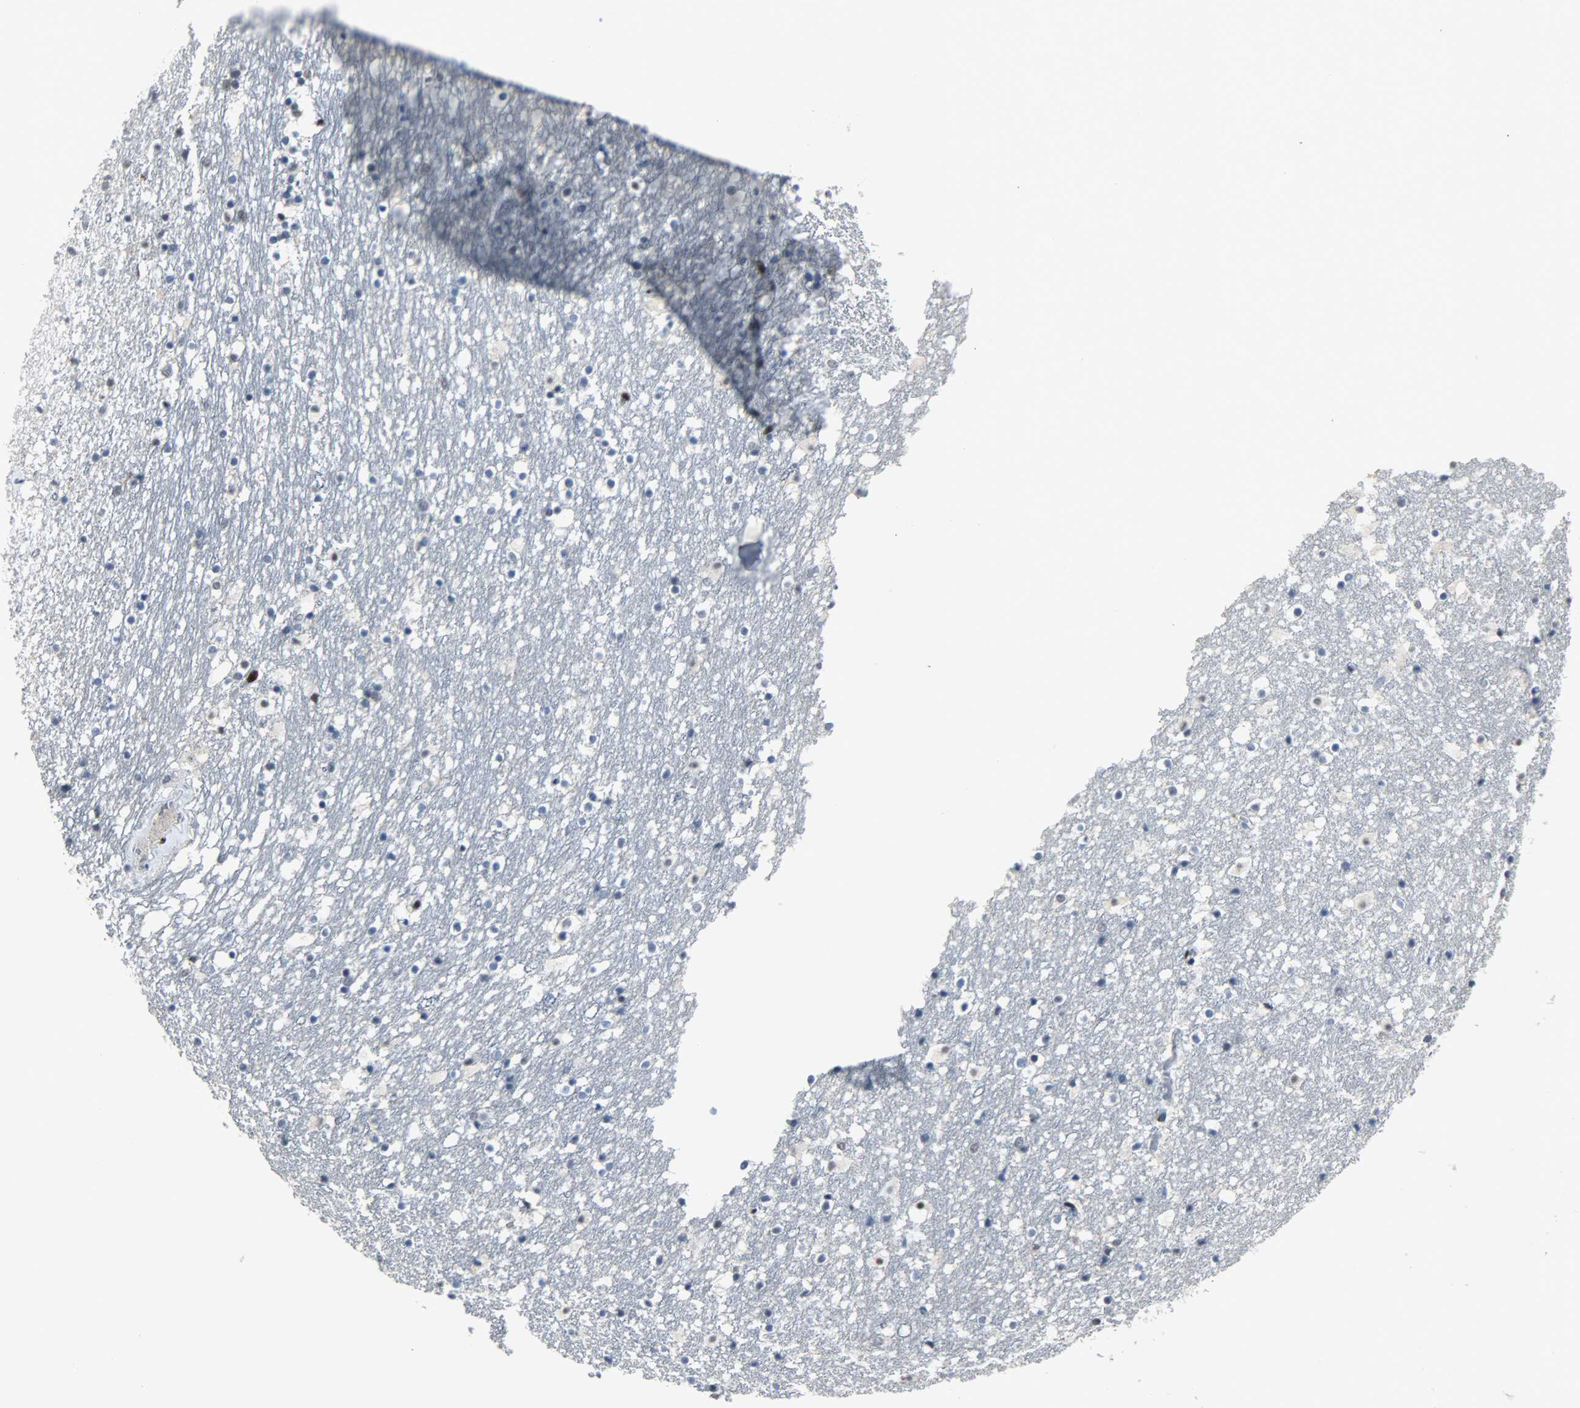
{"staining": {"intensity": "negative", "quantity": "none", "location": "none"}, "tissue": "caudate", "cell_type": "Glial cells", "image_type": "normal", "snomed": [{"axis": "morphology", "description": "Normal tissue, NOS"}, {"axis": "topography", "description": "Lateral ventricle wall"}], "caption": "The histopathology image exhibits no staining of glial cells in benign caudate.", "gene": "PPARG", "patient": {"sex": "male", "age": 45}}